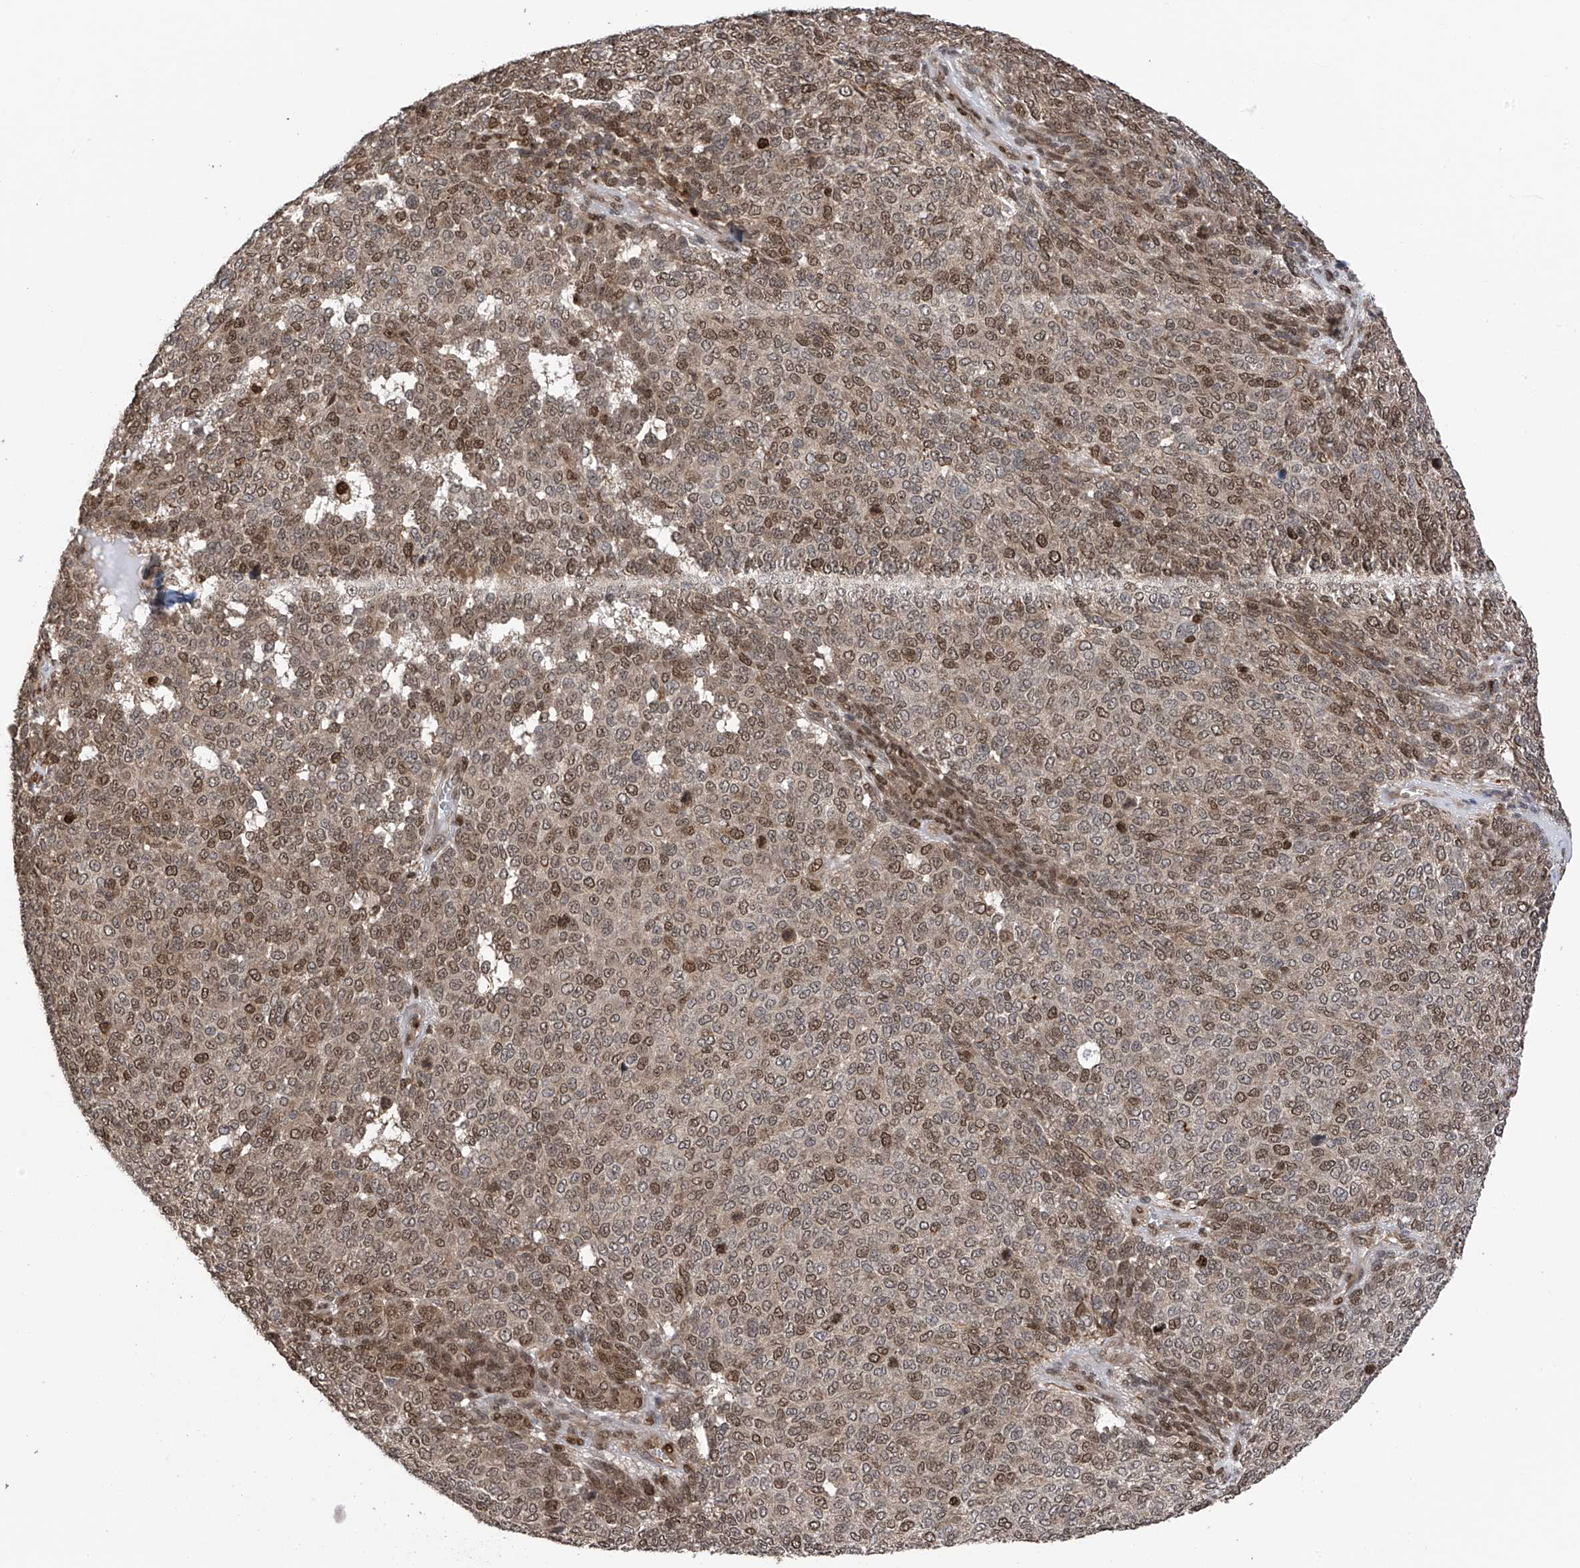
{"staining": {"intensity": "moderate", "quantity": ">75%", "location": "nuclear"}, "tissue": "melanoma", "cell_type": "Tumor cells", "image_type": "cancer", "snomed": [{"axis": "morphology", "description": "Malignant melanoma, NOS"}, {"axis": "topography", "description": "Skin"}], "caption": "Immunohistochemistry (IHC) image of human melanoma stained for a protein (brown), which shows medium levels of moderate nuclear staining in approximately >75% of tumor cells.", "gene": "DNAJC9", "patient": {"sex": "male", "age": 49}}